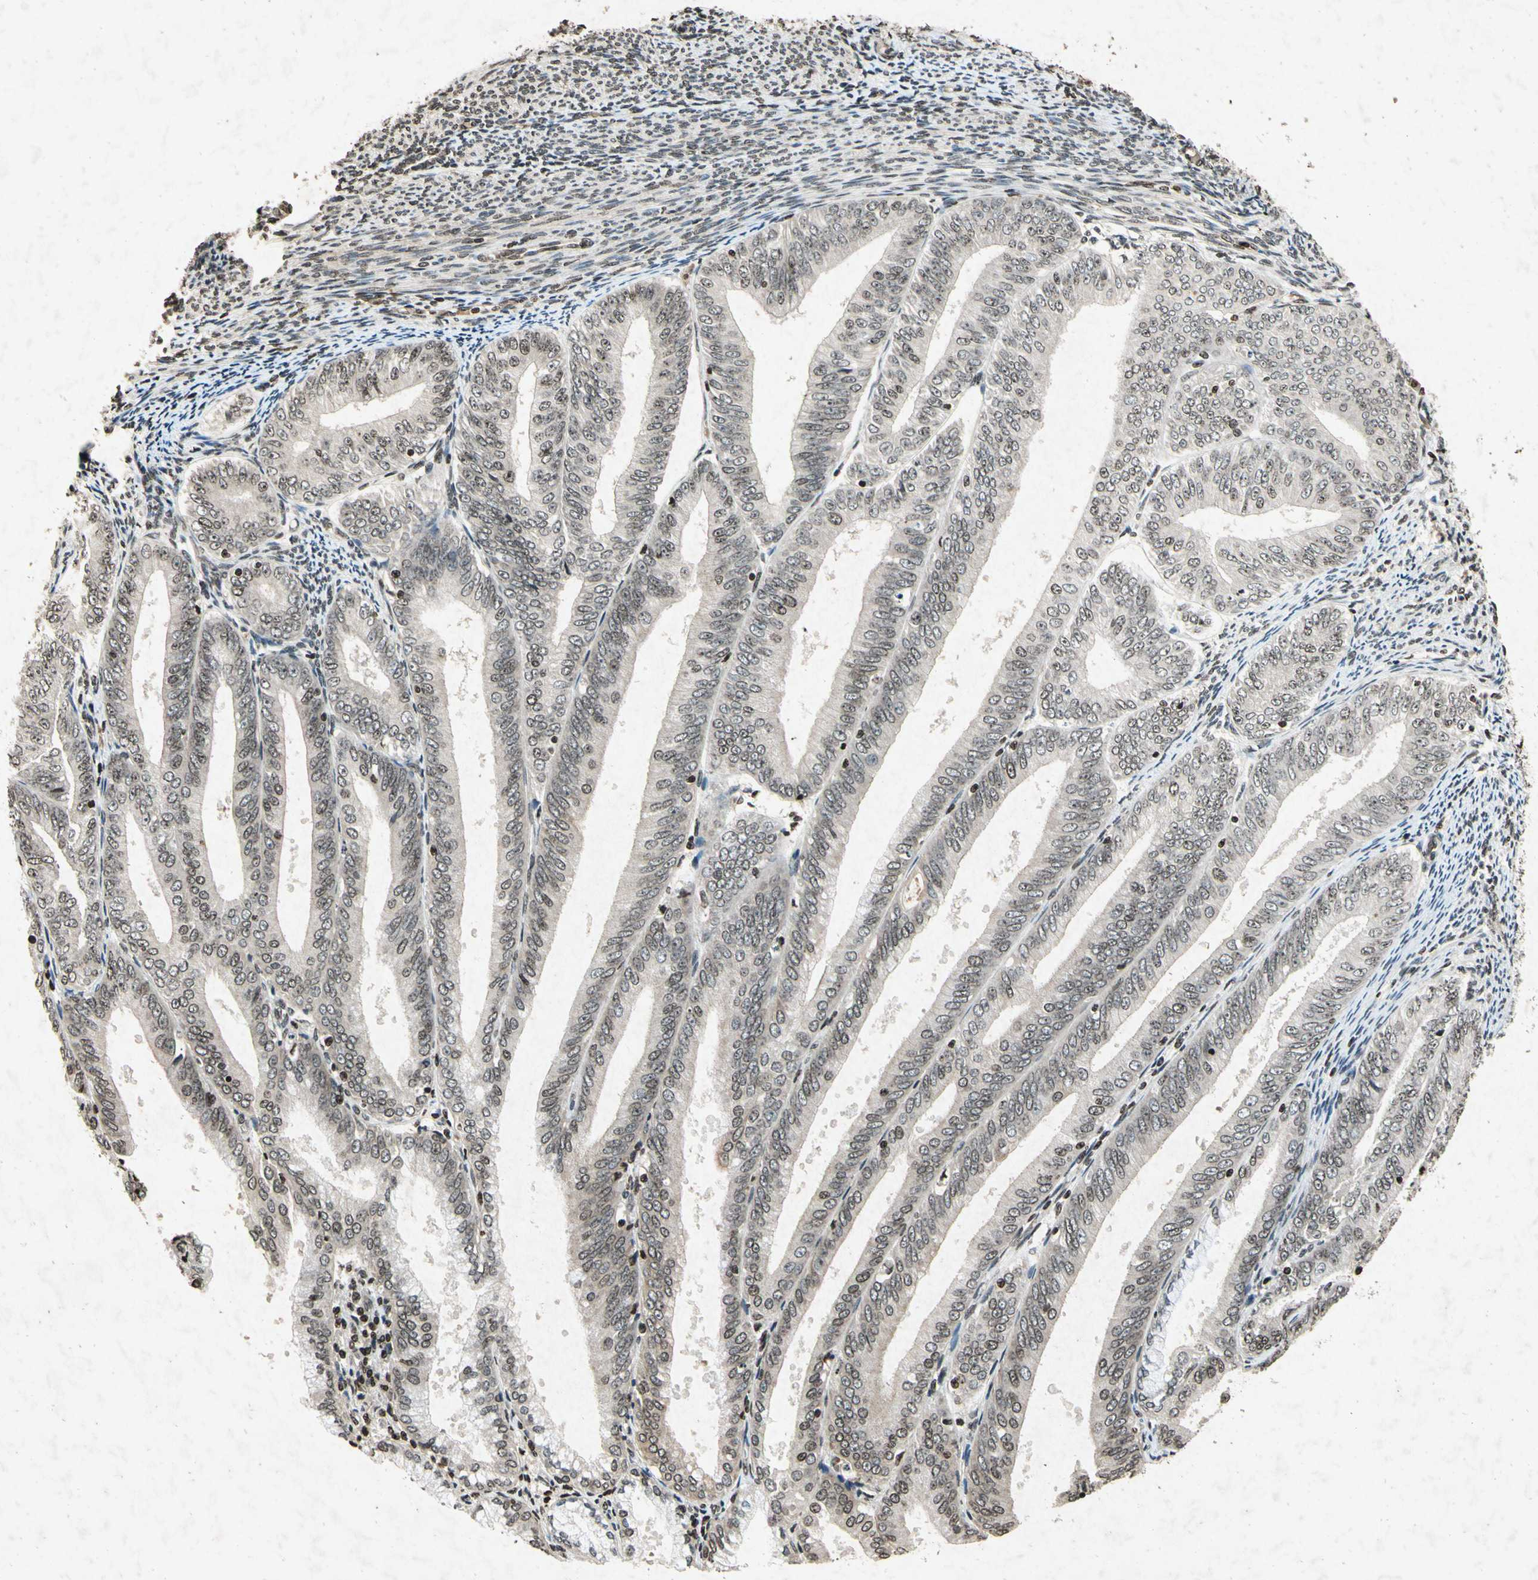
{"staining": {"intensity": "negative", "quantity": "none", "location": "none"}, "tissue": "endometrial cancer", "cell_type": "Tumor cells", "image_type": "cancer", "snomed": [{"axis": "morphology", "description": "Adenocarcinoma, NOS"}, {"axis": "topography", "description": "Endometrium"}], "caption": "This is a image of immunohistochemistry (IHC) staining of adenocarcinoma (endometrial), which shows no positivity in tumor cells. The staining is performed using DAB brown chromogen with nuclei counter-stained in using hematoxylin.", "gene": "HOXB3", "patient": {"sex": "female", "age": 63}}